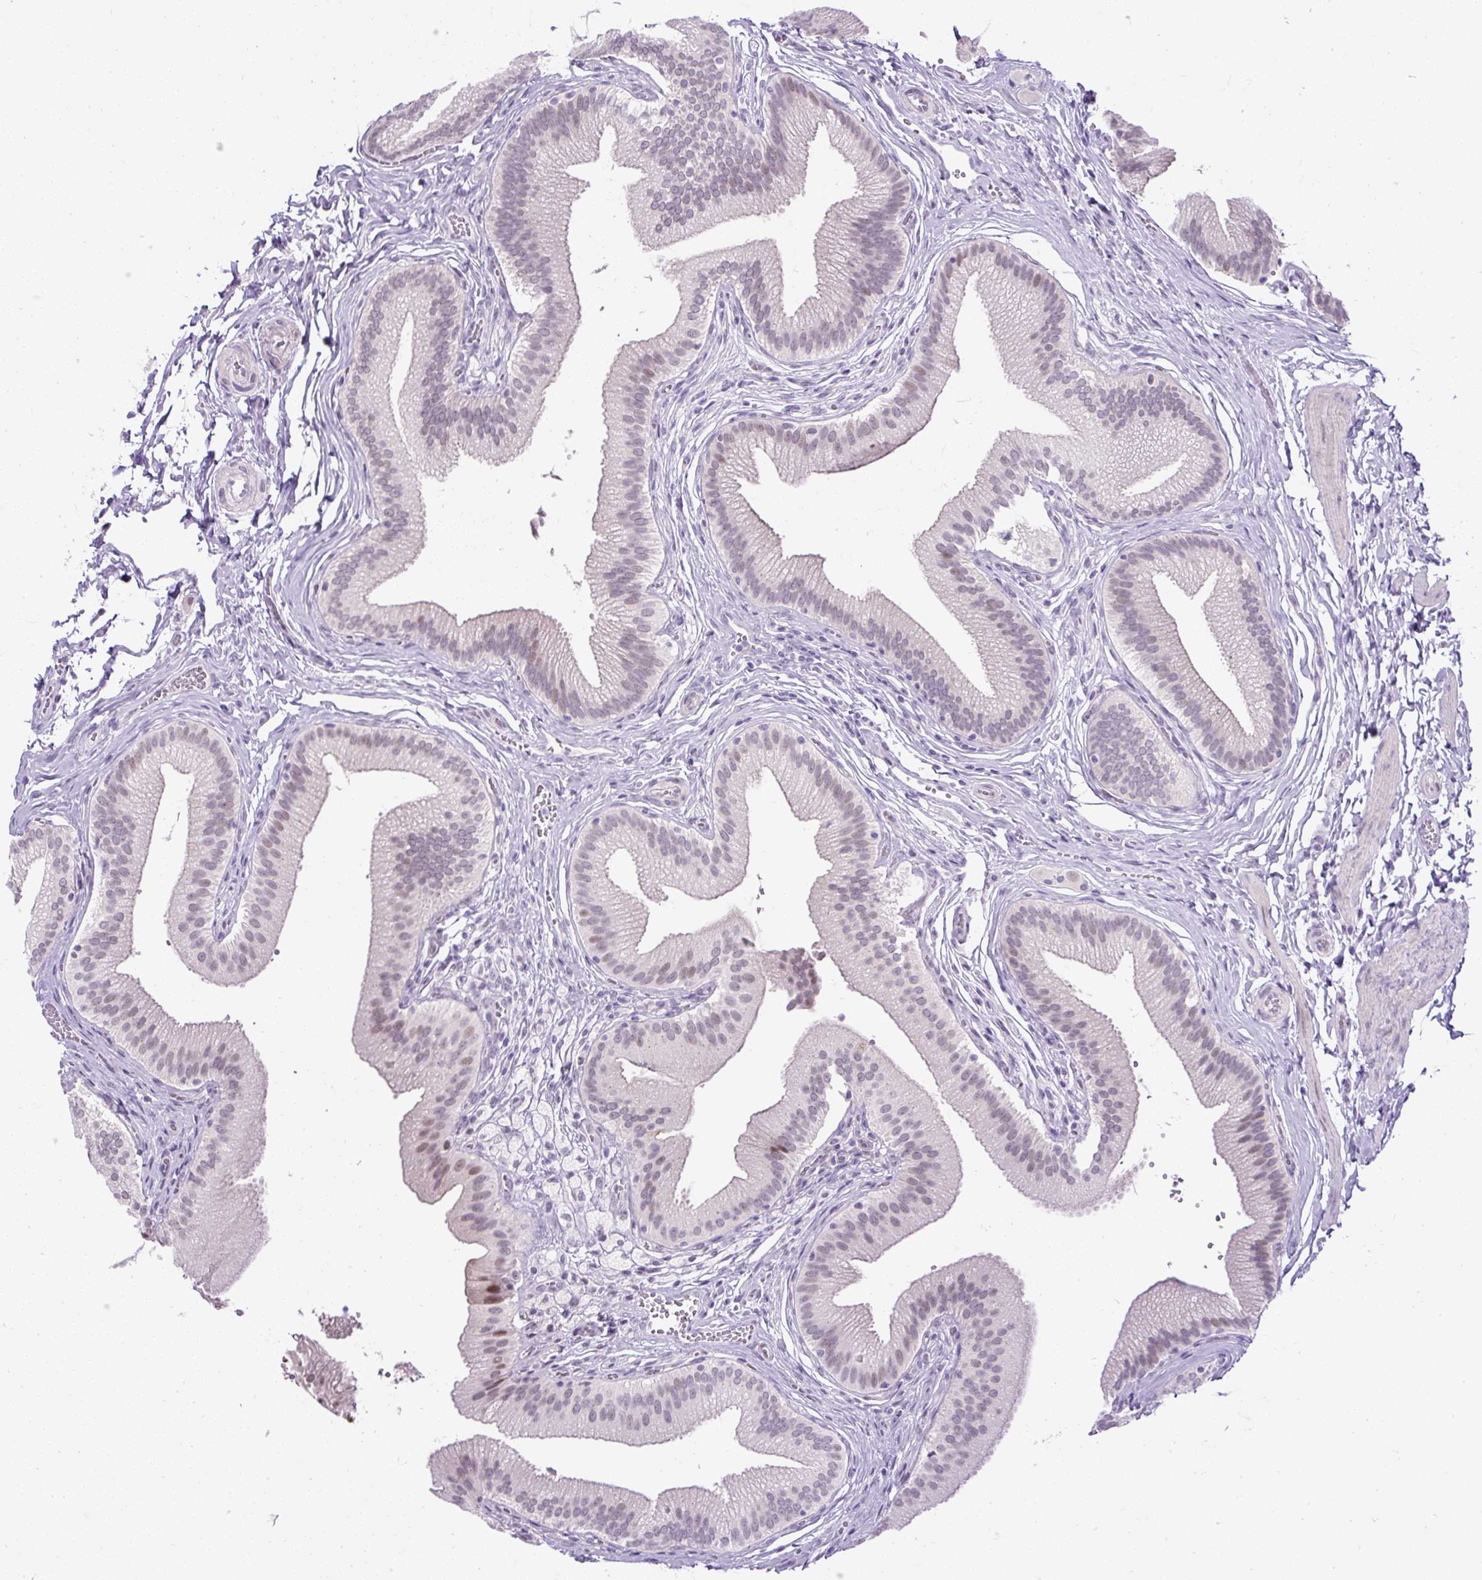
{"staining": {"intensity": "moderate", "quantity": "<25%", "location": "nuclear"}, "tissue": "gallbladder", "cell_type": "Glandular cells", "image_type": "normal", "snomed": [{"axis": "morphology", "description": "Normal tissue, NOS"}, {"axis": "topography", "description": "Gallbladder"}], "caption": "Immunohistochemical staining of benign gallbladder displays low levels of moderate nuclear expression in approximately <25% of glandular cells.", "gene": "WNT10B", "patient": {"sex": "male", "age": 17}}